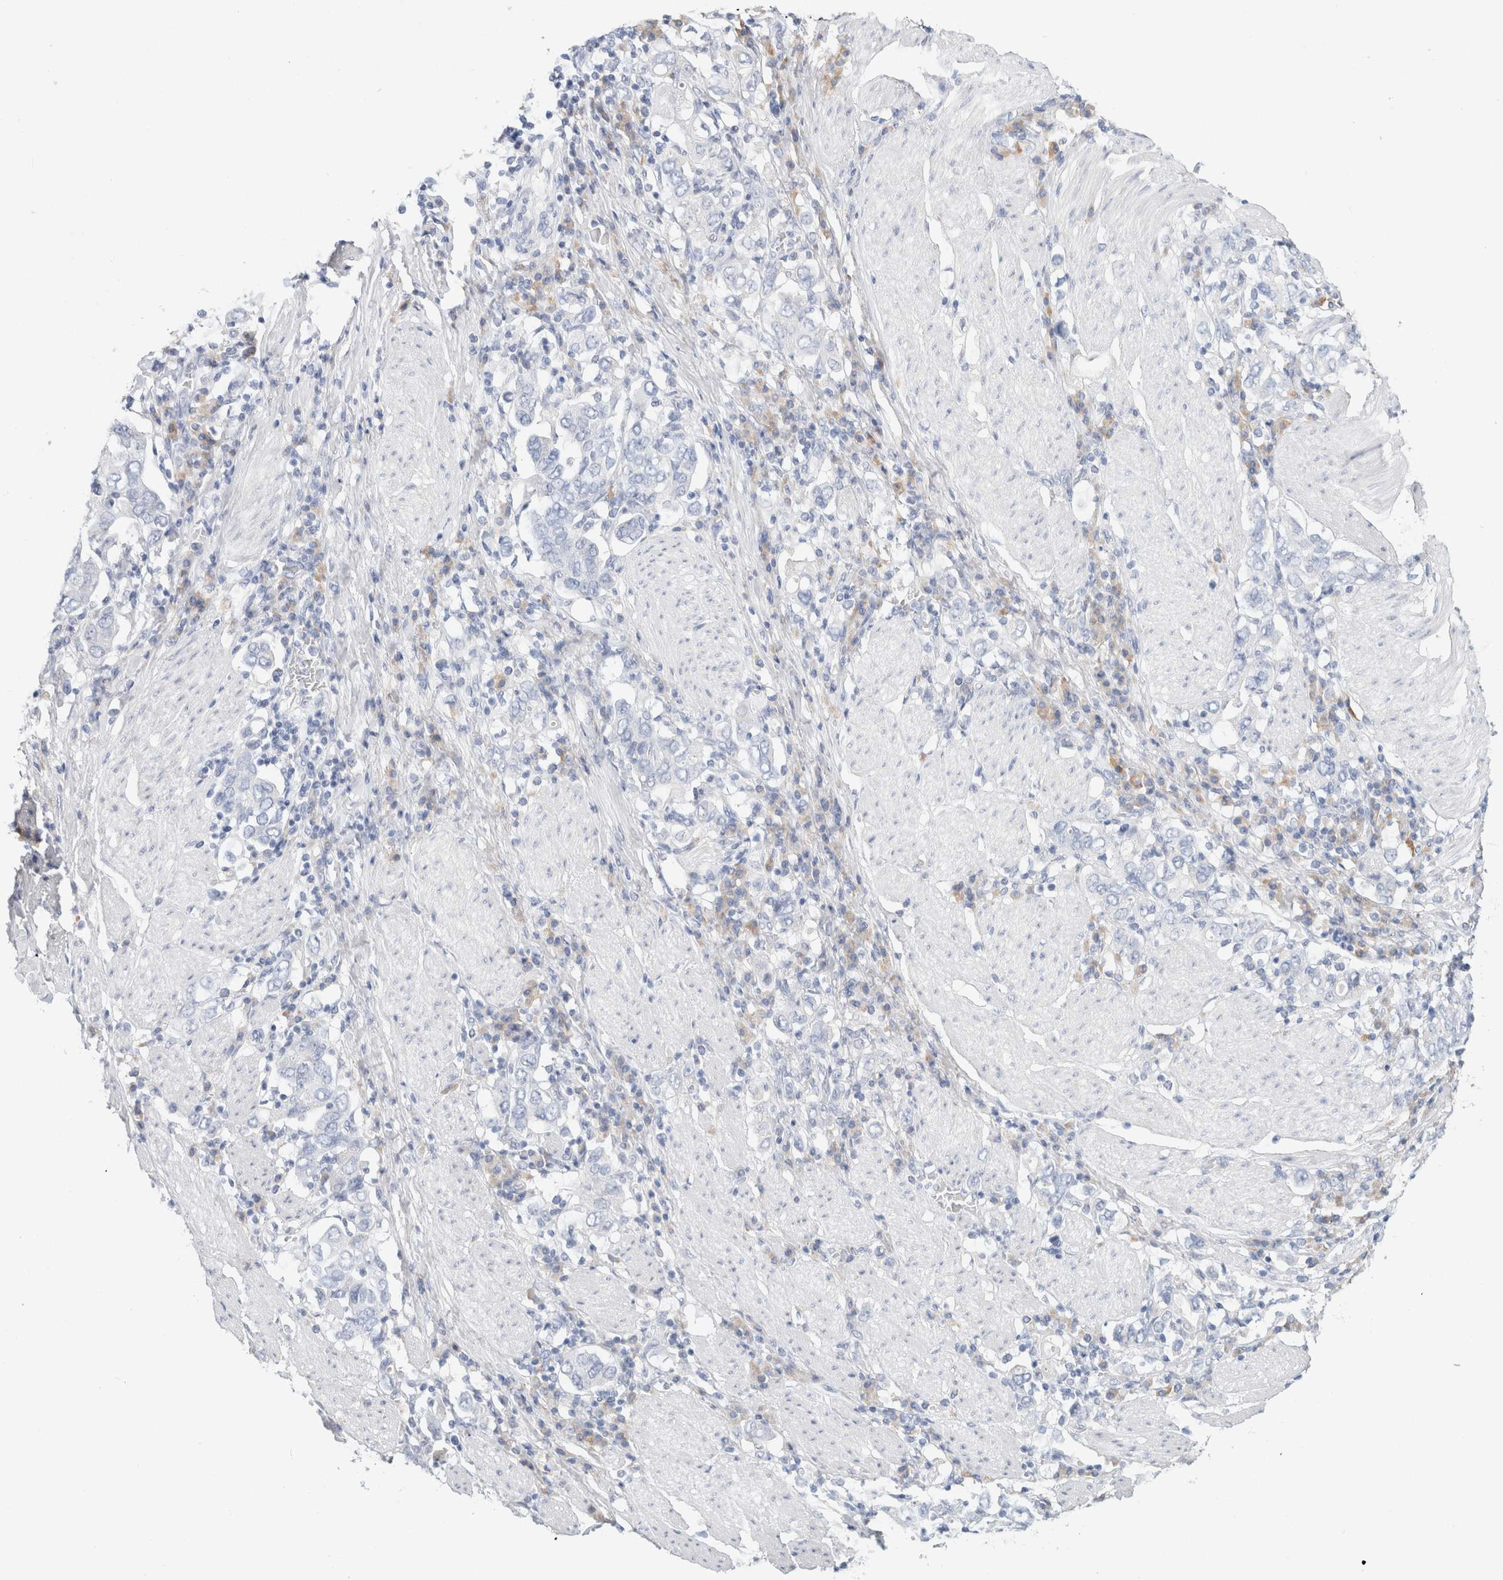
{"staining": {"intensity": "negative", "quantity": "none", "location": "none"}, "tissue": "stomach cancer", "cell_type": "Tumor cells", "image_type": "cancer", "snomed": [{"axis": "morphology", "description": "Adenocarcinoma, NOS"}, {"axis": "topography", "description": "Stomach, upper"}], "caption": "Tumor cells are negative for protein expression in human stomach cancer. The staining was performed using DAB to visualize the protein expression in brown, while the nuclei were stained in blue with hematoxylin (Magnification: 20x).", "gene": "GADD45G", "patient": {"sex": "male", "age": 62}}